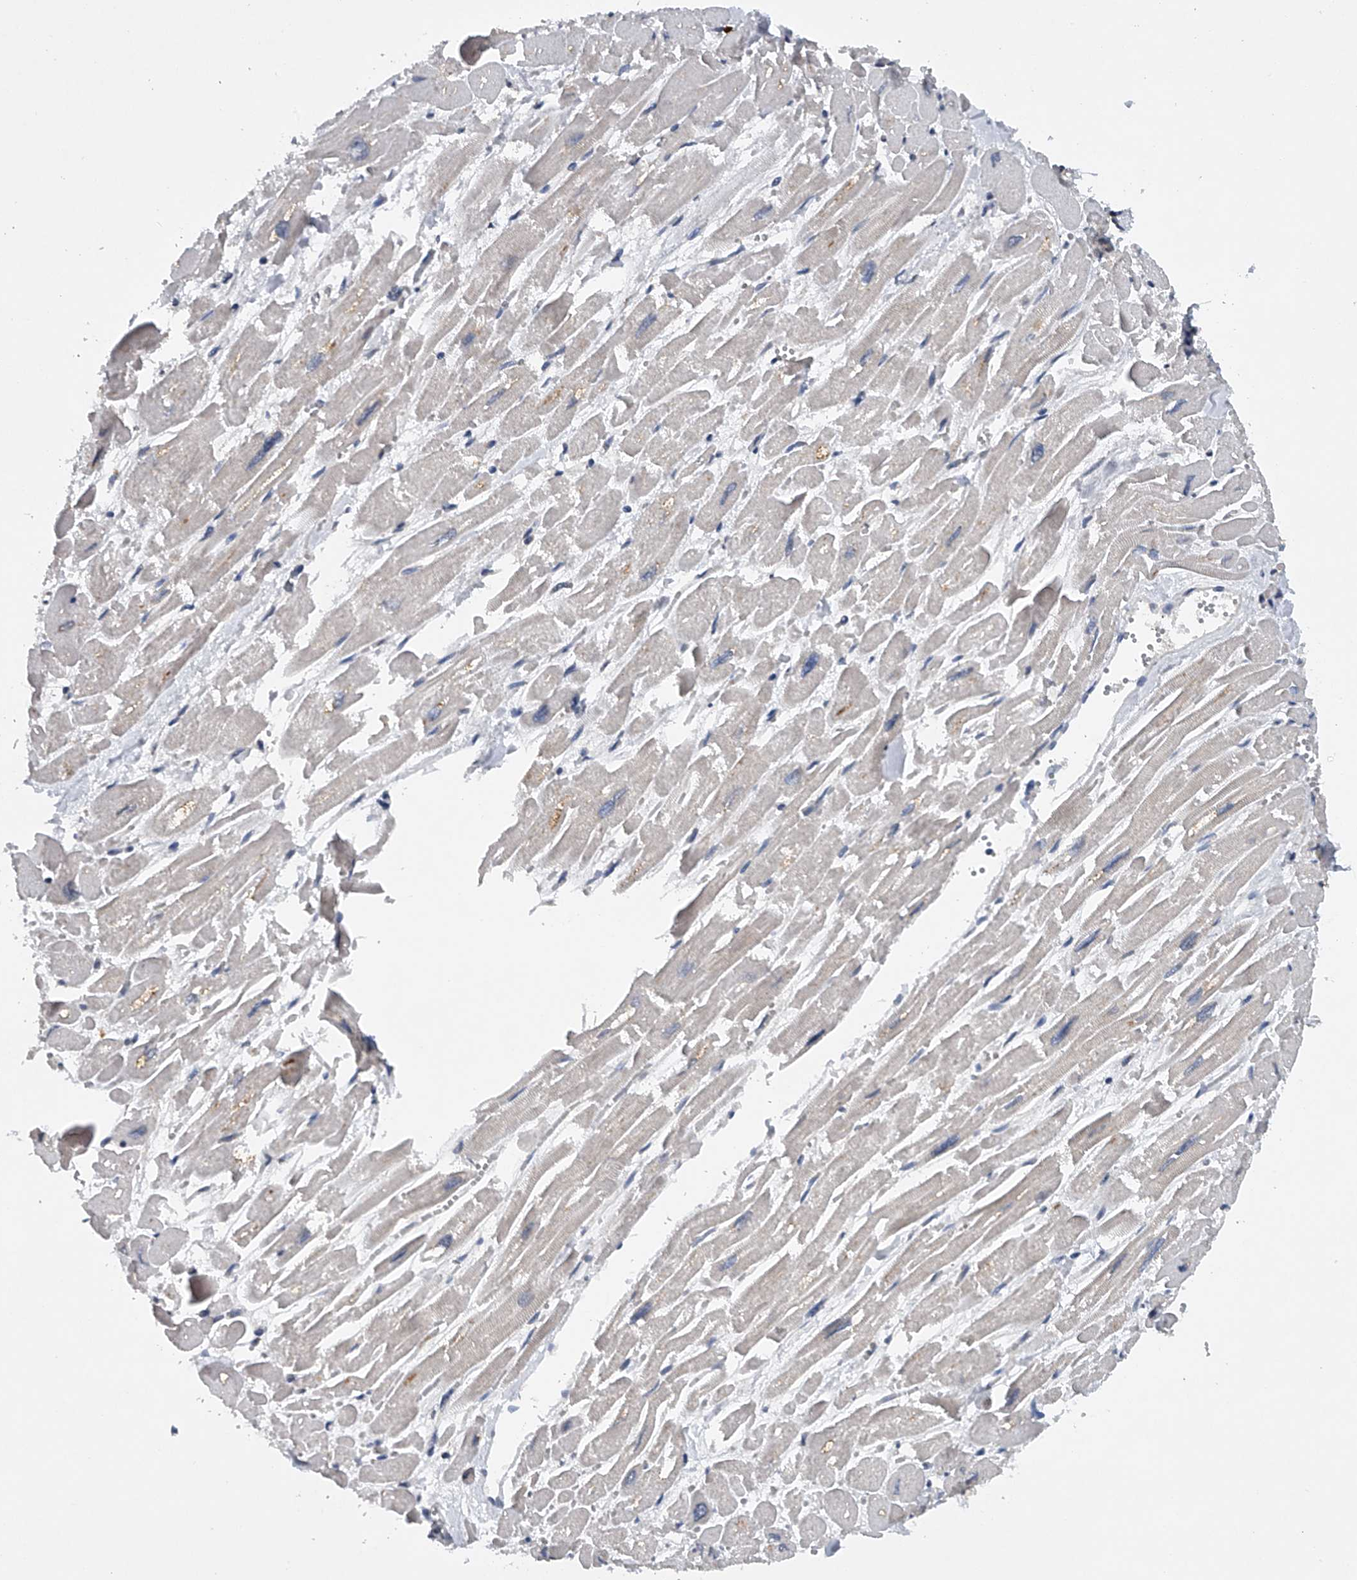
{"staining": {"intensity": "weak", "quantity": "<25%", "location": "cytoplasmic/membranous"}, "tissue": "heart muscle", "cell_type": "Cardiomyocytes", "image_type": "normal", "snomed": [{"axis": "morphology", "description": "Normal tissue, NOS"}, {"axis": "topography", "description": "Heart"}], "caption": "High power microscopy photomicrograph of an immunohistochemistry (IHC) histopathology image of normal heart muscle, revealing no significant positivity in cardiomyocytes. (Immunohistochemistry (ihc), brightfield microscopy, high magnification).", "gene": "RNF5", "patient": {"sex": "male", "age": 54}}